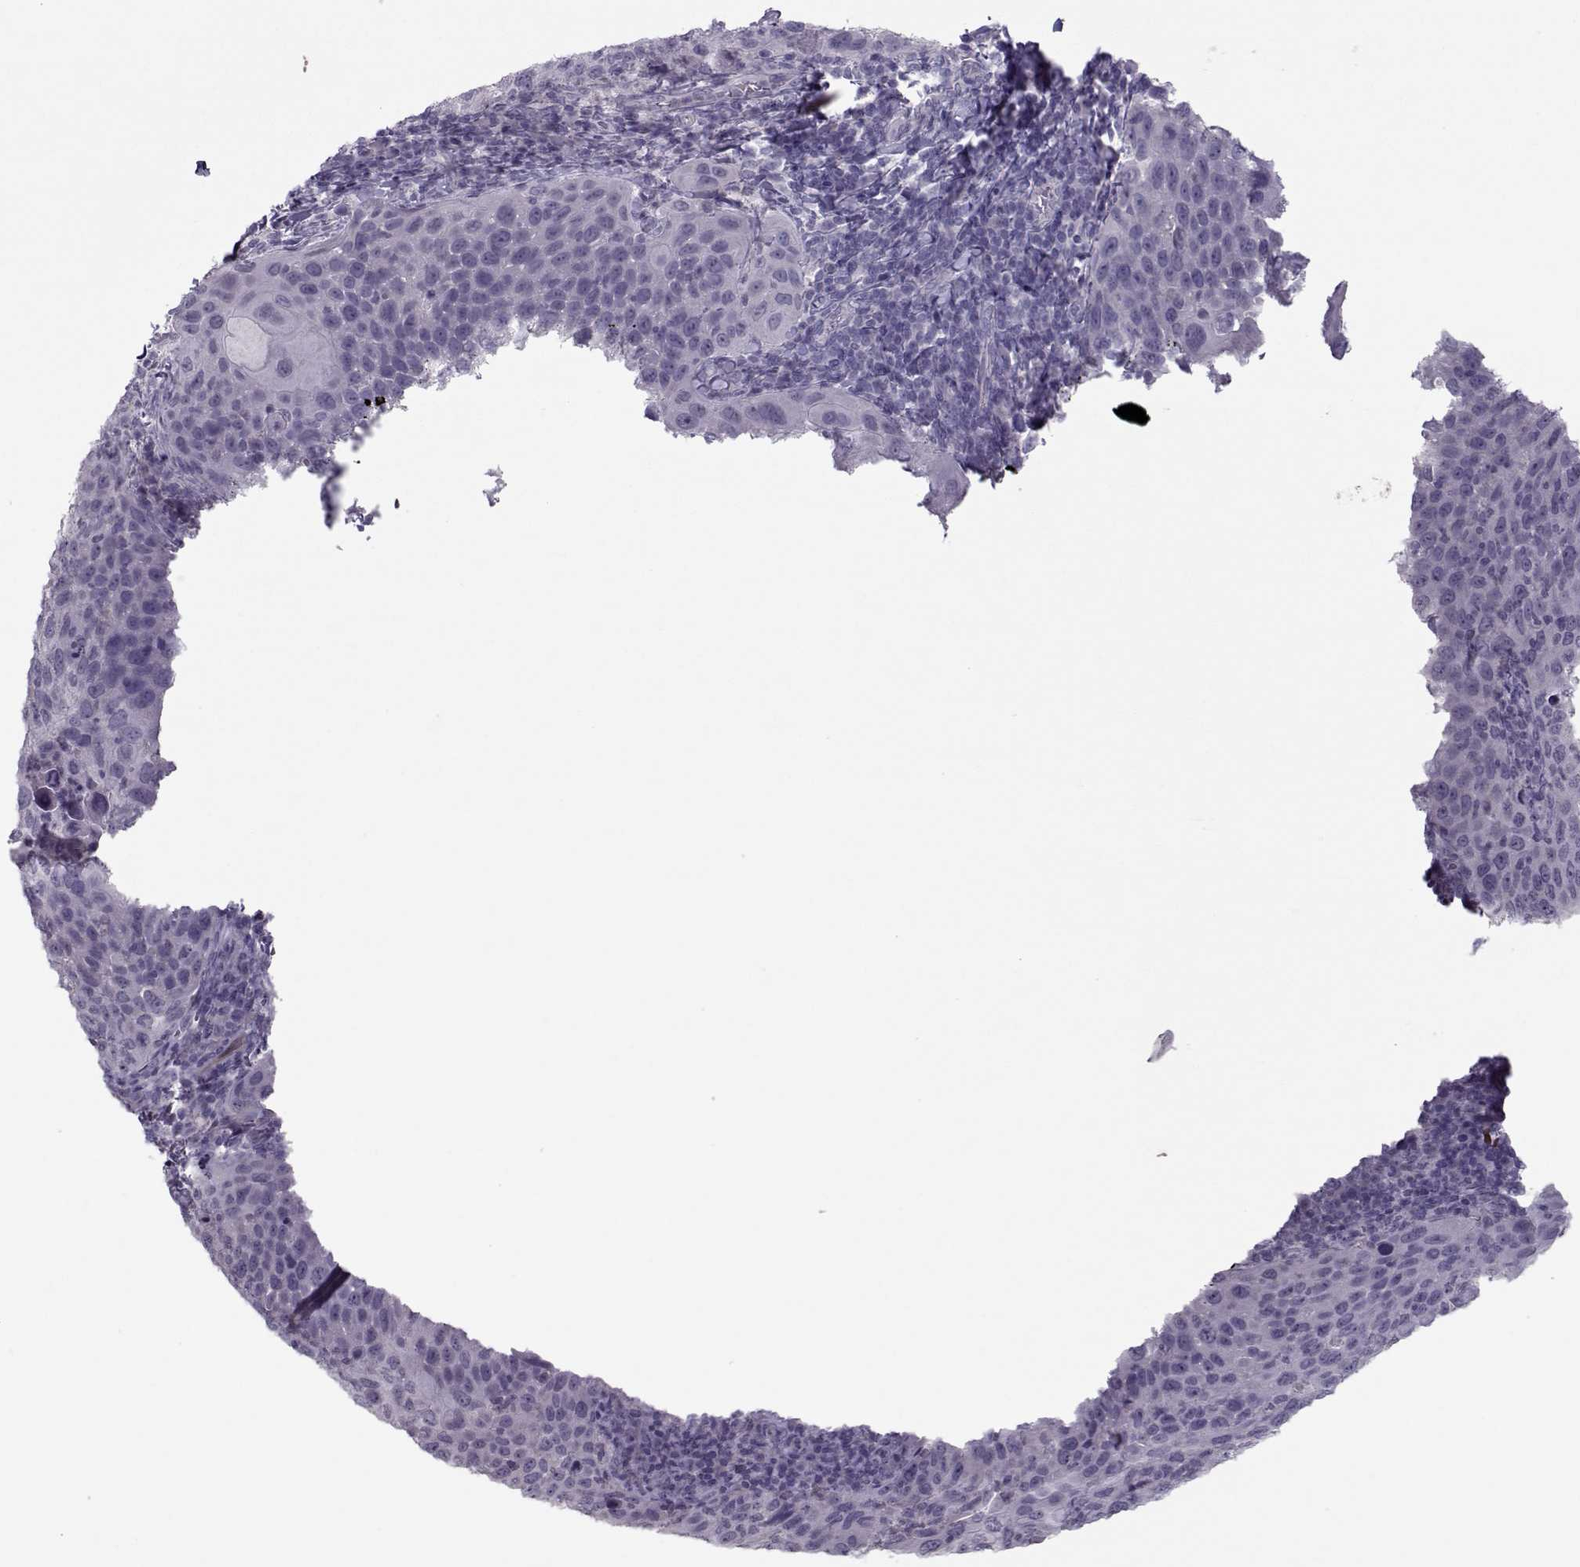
{"staining": {"intensity": "negative", "quantity": "none", "location": "none"}, "tissue": "cervical cancer", "cell_type": "Tumor cells", "image_type": "cancer", "snomed": [{"axis": "morphology", "description": "Squamous cell carcinoma, NOS"}, {"axis": "topography", "description": "Cervix"}], "caption": "Squamous cell carcinoma (cervical) was stained to show a protein in brown. There is no significant staining in tumor cells. (DAB (3,3'-diaminobenzidine) IHC with hematoxylin counter stain).", "gene": "ASRGL1", "patient": {"sex": "female", "age": 54}}